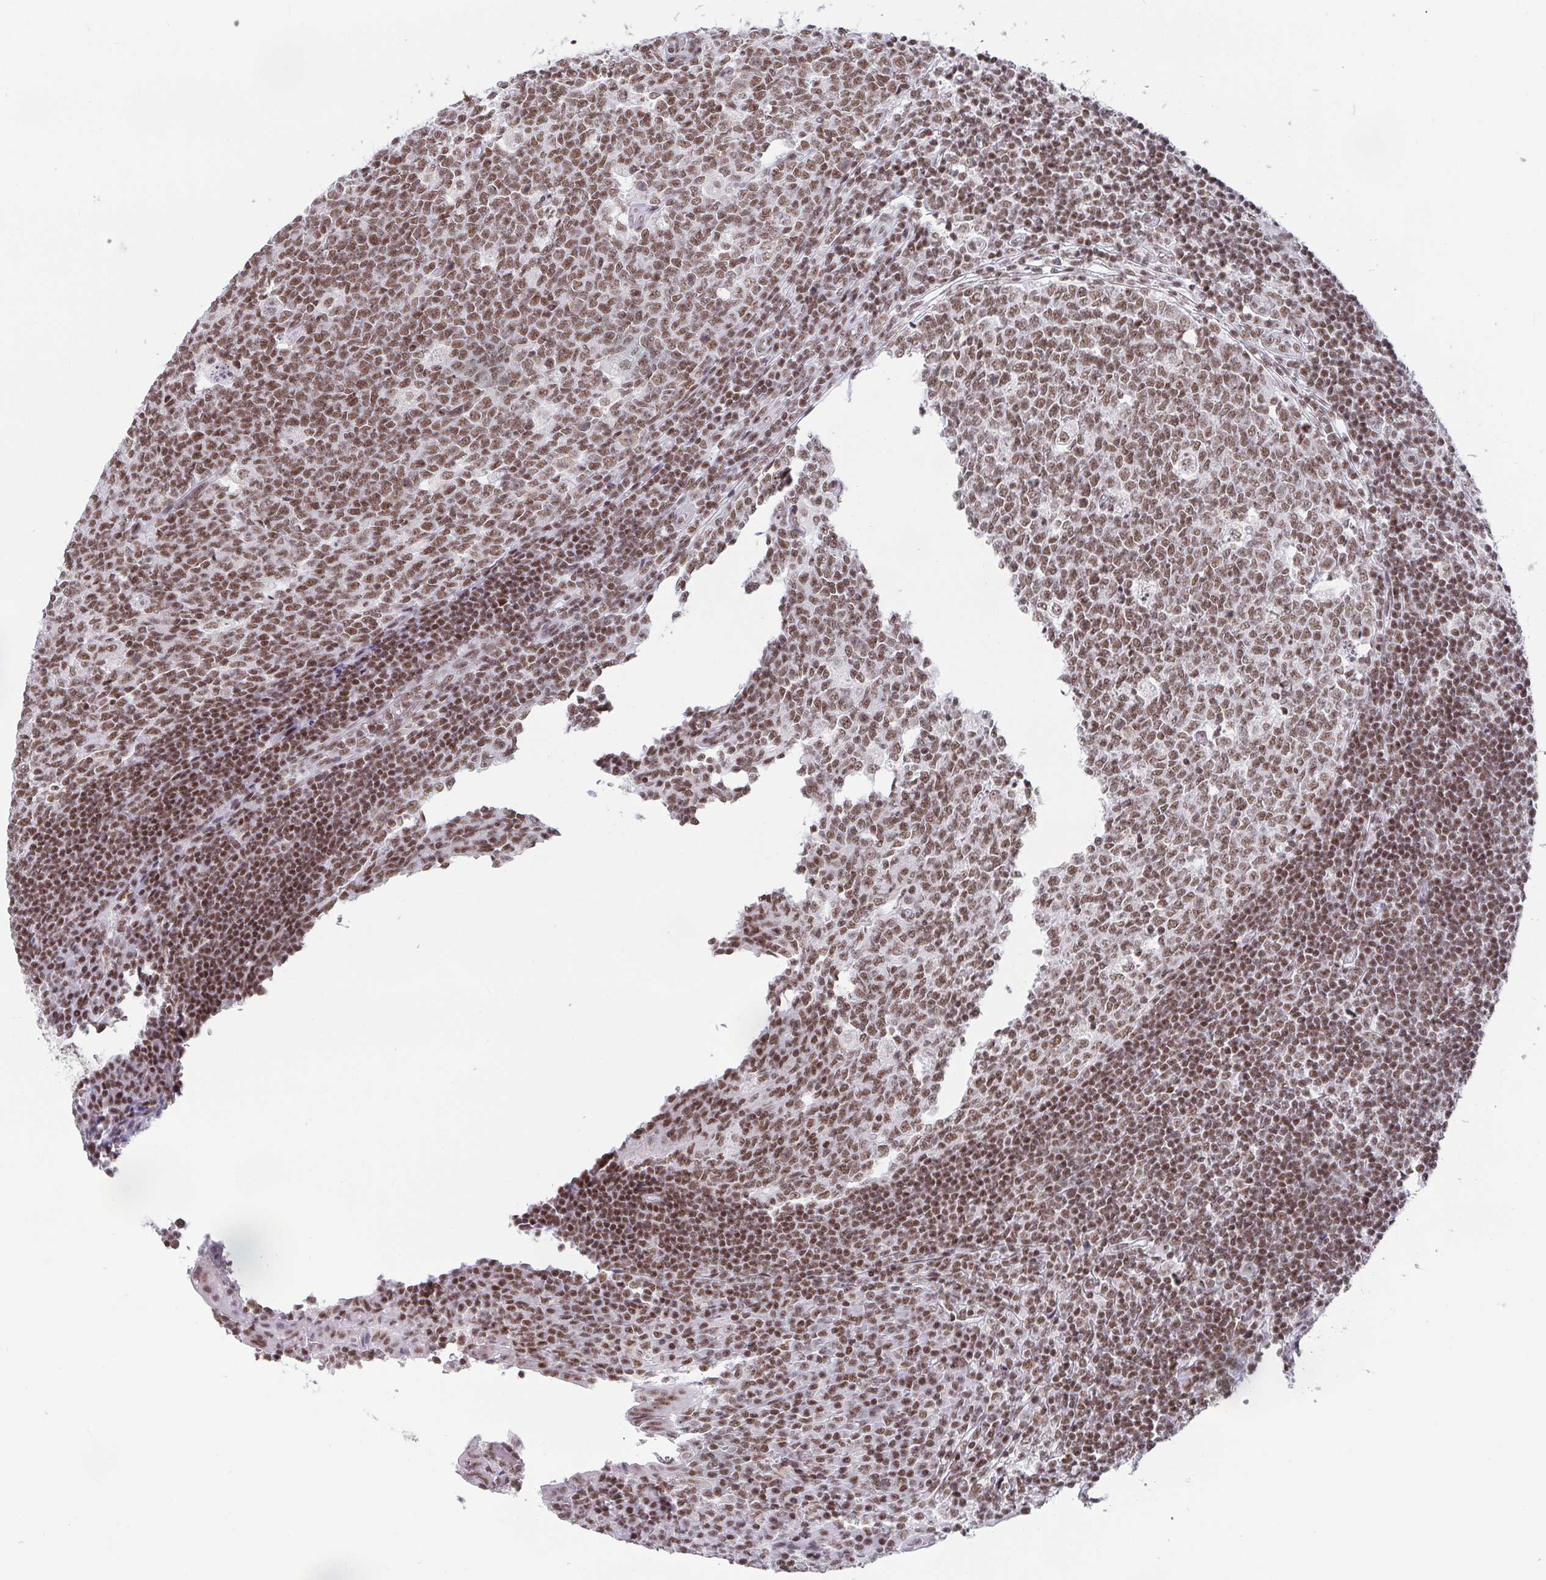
{"staining": {"intensity": "moderate", "quantity": ">75%", "location": "nuclear"}, "tissue": "appendix", "cell_type": "Glandular cells", "image_type": "normal", "snomed": [{"axis": "morphology", "description": "Normal tissue, NOS"}, {"axis": "topography", "description": "Appendix"}], "caption": "Approximately >75% of glandular cells in normal human appendix display moderate nuclear protein positivity as visualized by brown immunohistochemical staining.", "gene": "CTCF", "patient": {"sex": "male", "age": 18}}